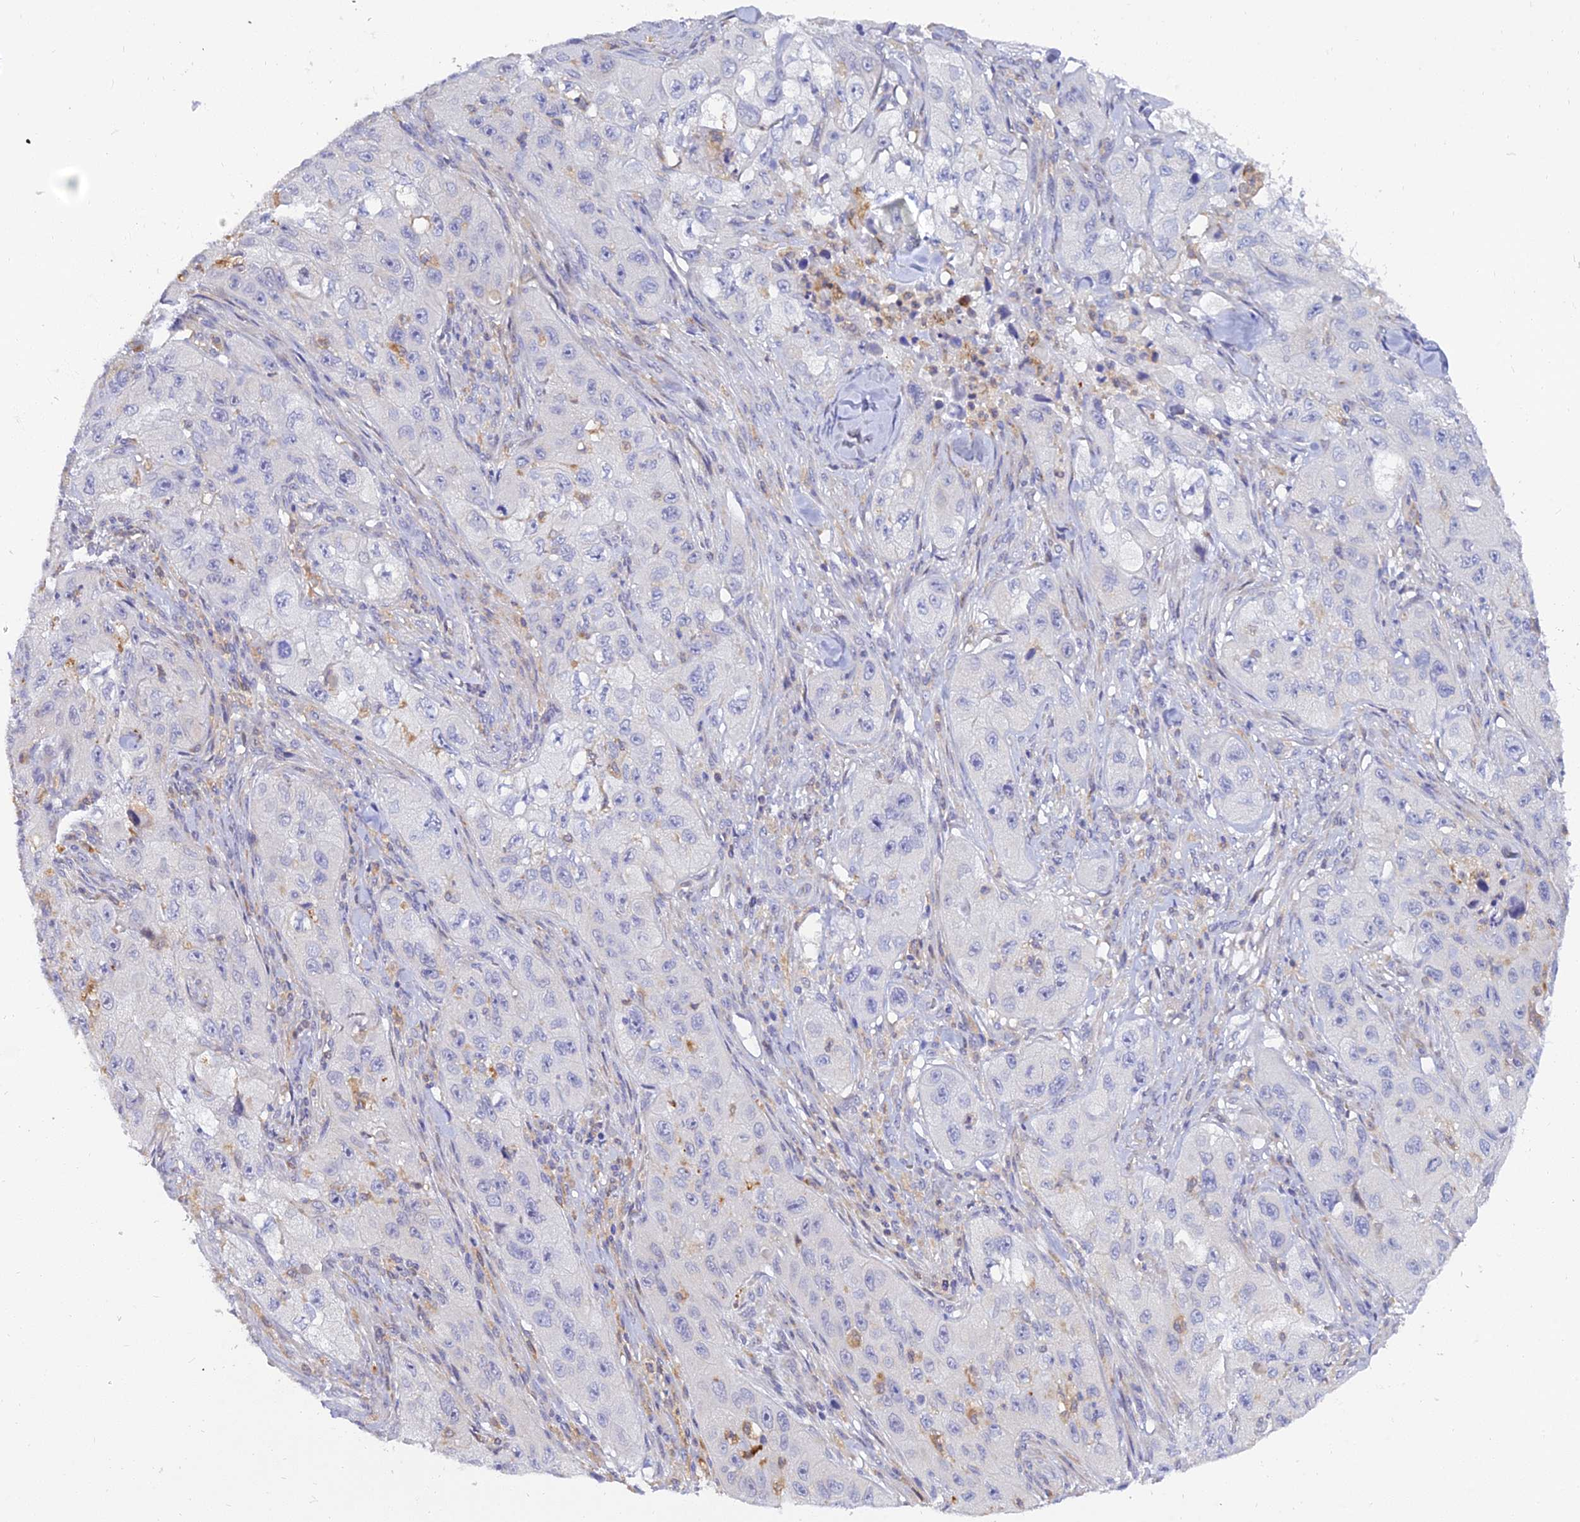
{"staining": {"intensity": "negative", "quantity": "none", "location": "none"}, "tissue": "skin cancer", "cell_type": "Tumor cells", "image_type": "cancer", "snomed": [{"axis": "morphology", "description": "Squamous cell carcinoma, NOS"}, {"axis": "topography", "description": "Skin"}, {"axis": "topography", "description": "Subcutis"}], "caption": "This micrograph is of skin squamous cell carcinoma stained with immunohistochemistry to label a protein in brown with the nuclei are counter-stained blue. There is no staining in tumor cells.", "gene": "ARL8B", "patient": {"sex": "male", "age": 73}}